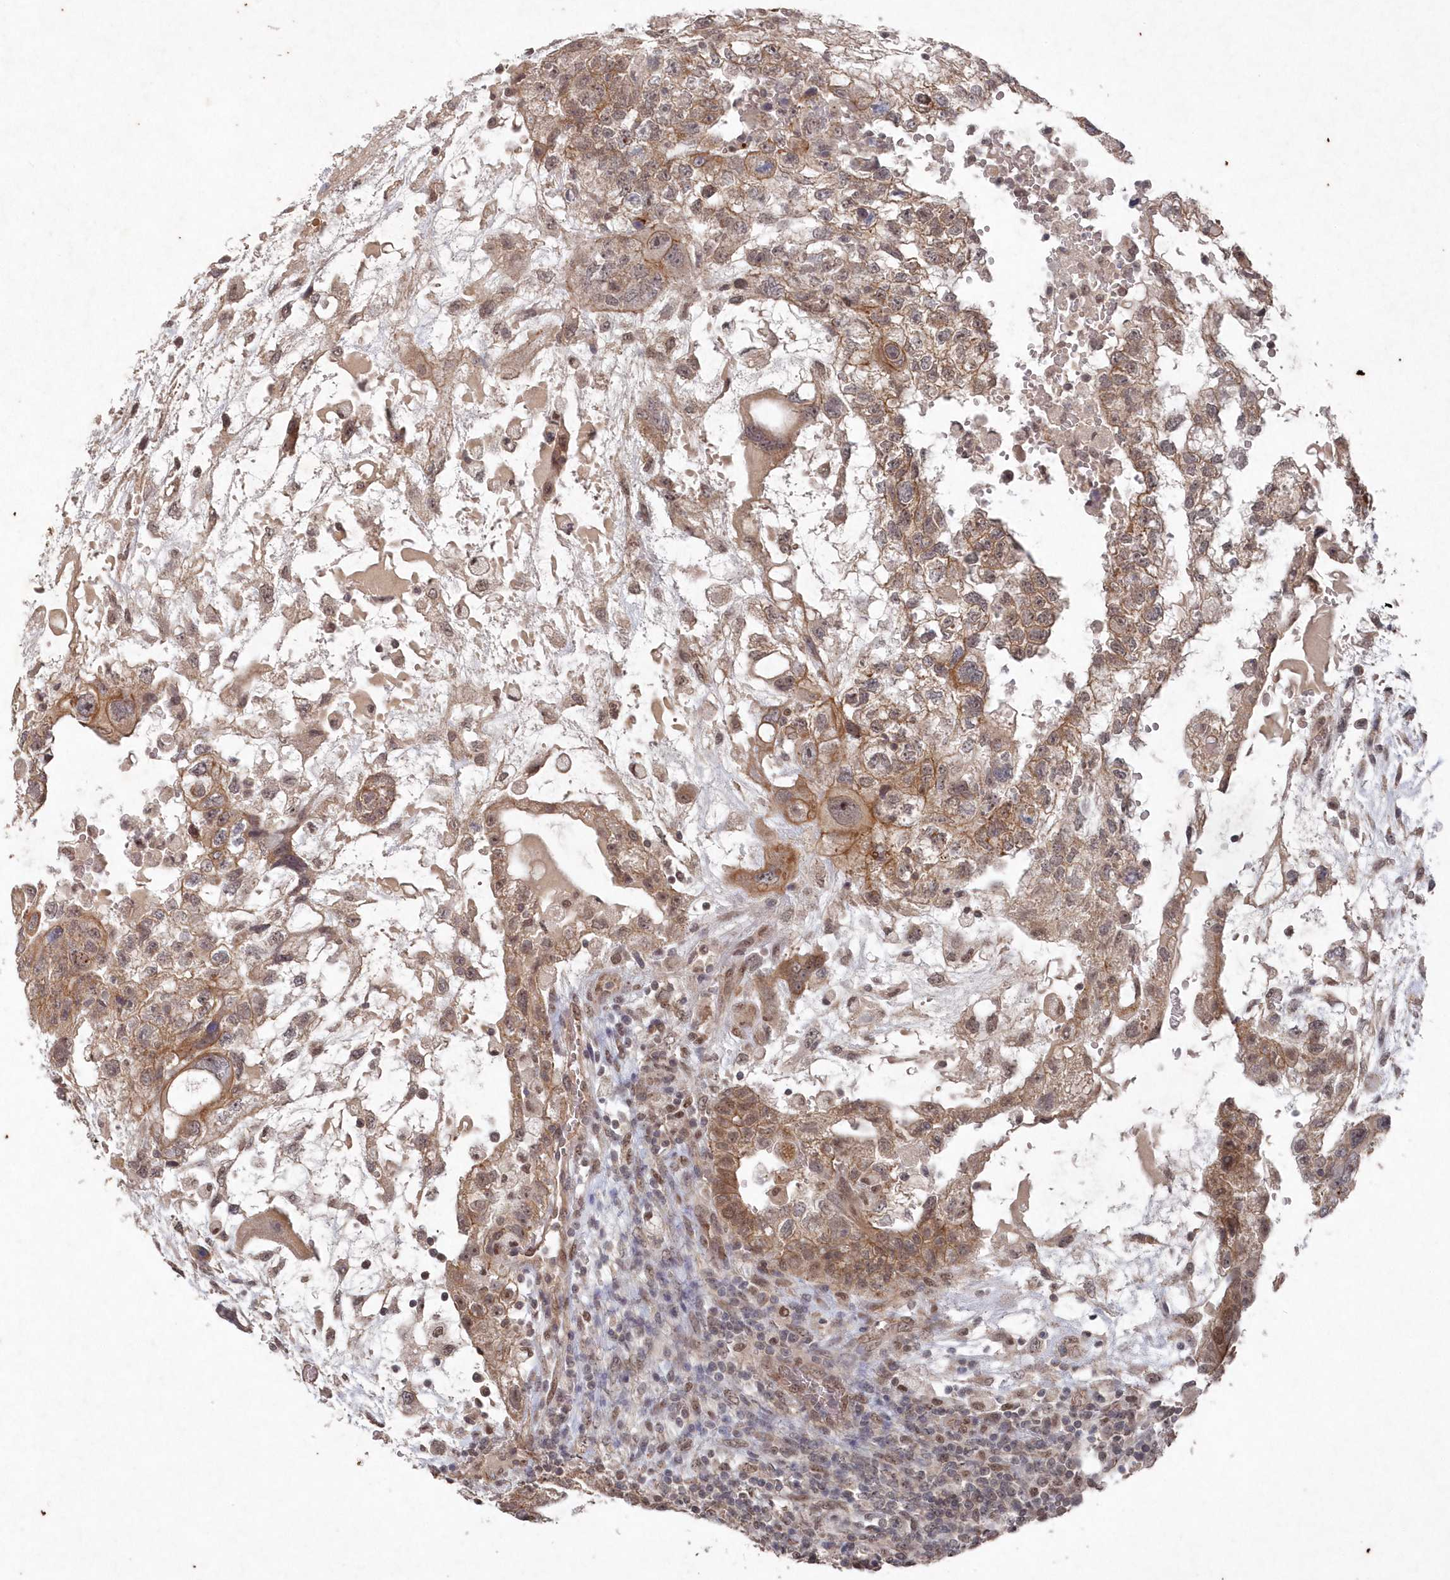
{"staining": {"intensity": "moderate", "quantity": ">75%", "location": "cytoplasmic/membranous"}, "tissue": "testis cancer", "cell_type": "Tumor cells", "image_type": "cancer", "snomed": [{"axis": "morphology", "description": "Carcinoma, Embryonal, NOS"}, {"axis": "topography", "description": "Testis"}], "caption": "Immunohistochemical staining of testis cancer (embryonal carcinoma) displays moderate cytoplasmic/membranous protein staining in approximately >75% of tumor cells.", "gene": "VSIG2", "patient": {"sex": "male", "age": 36}}